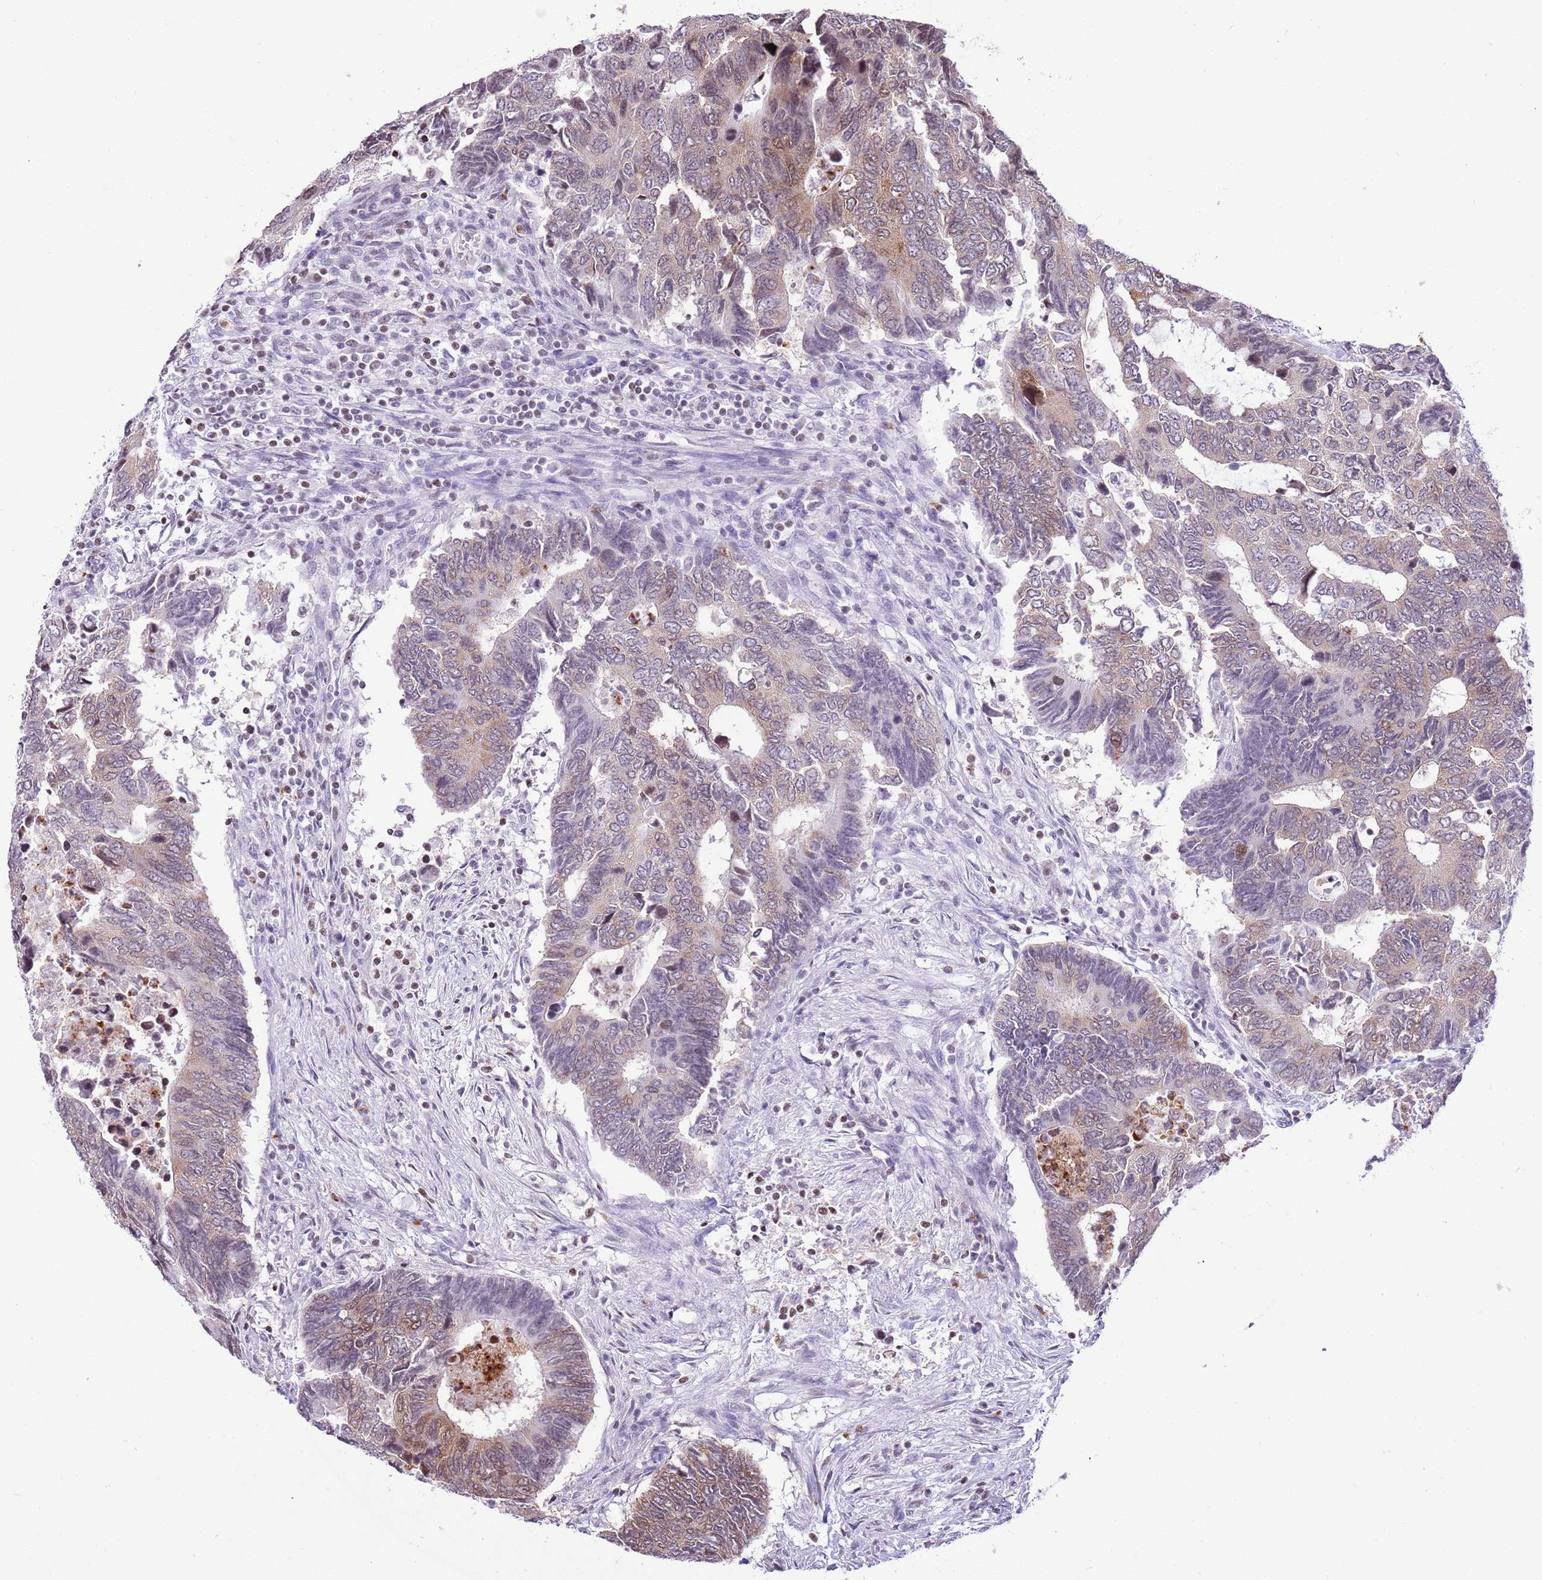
{"staining": {"intensity": "strong", "quantity": "<25%", "location": "cytoplasmic/membranous,nuclear"}, "tissue": "colorectal cancer", "cell_type": "Tumor cells", "image_type": "cancer", "snomed": [{"axis": "morphology", "description": "Adenocarcinoma, NOS"}, {"axis": "topography", "description": "Colon"}], "caption": "Approximately <25% of tumor cells in human colorectal cancer display strong cytoplasmic/membranous and nuclear protein expression as visualized by brown immunohistochemical staining.", "gene": "PRR15", "patient": {"sex": "male", "age": 87}}